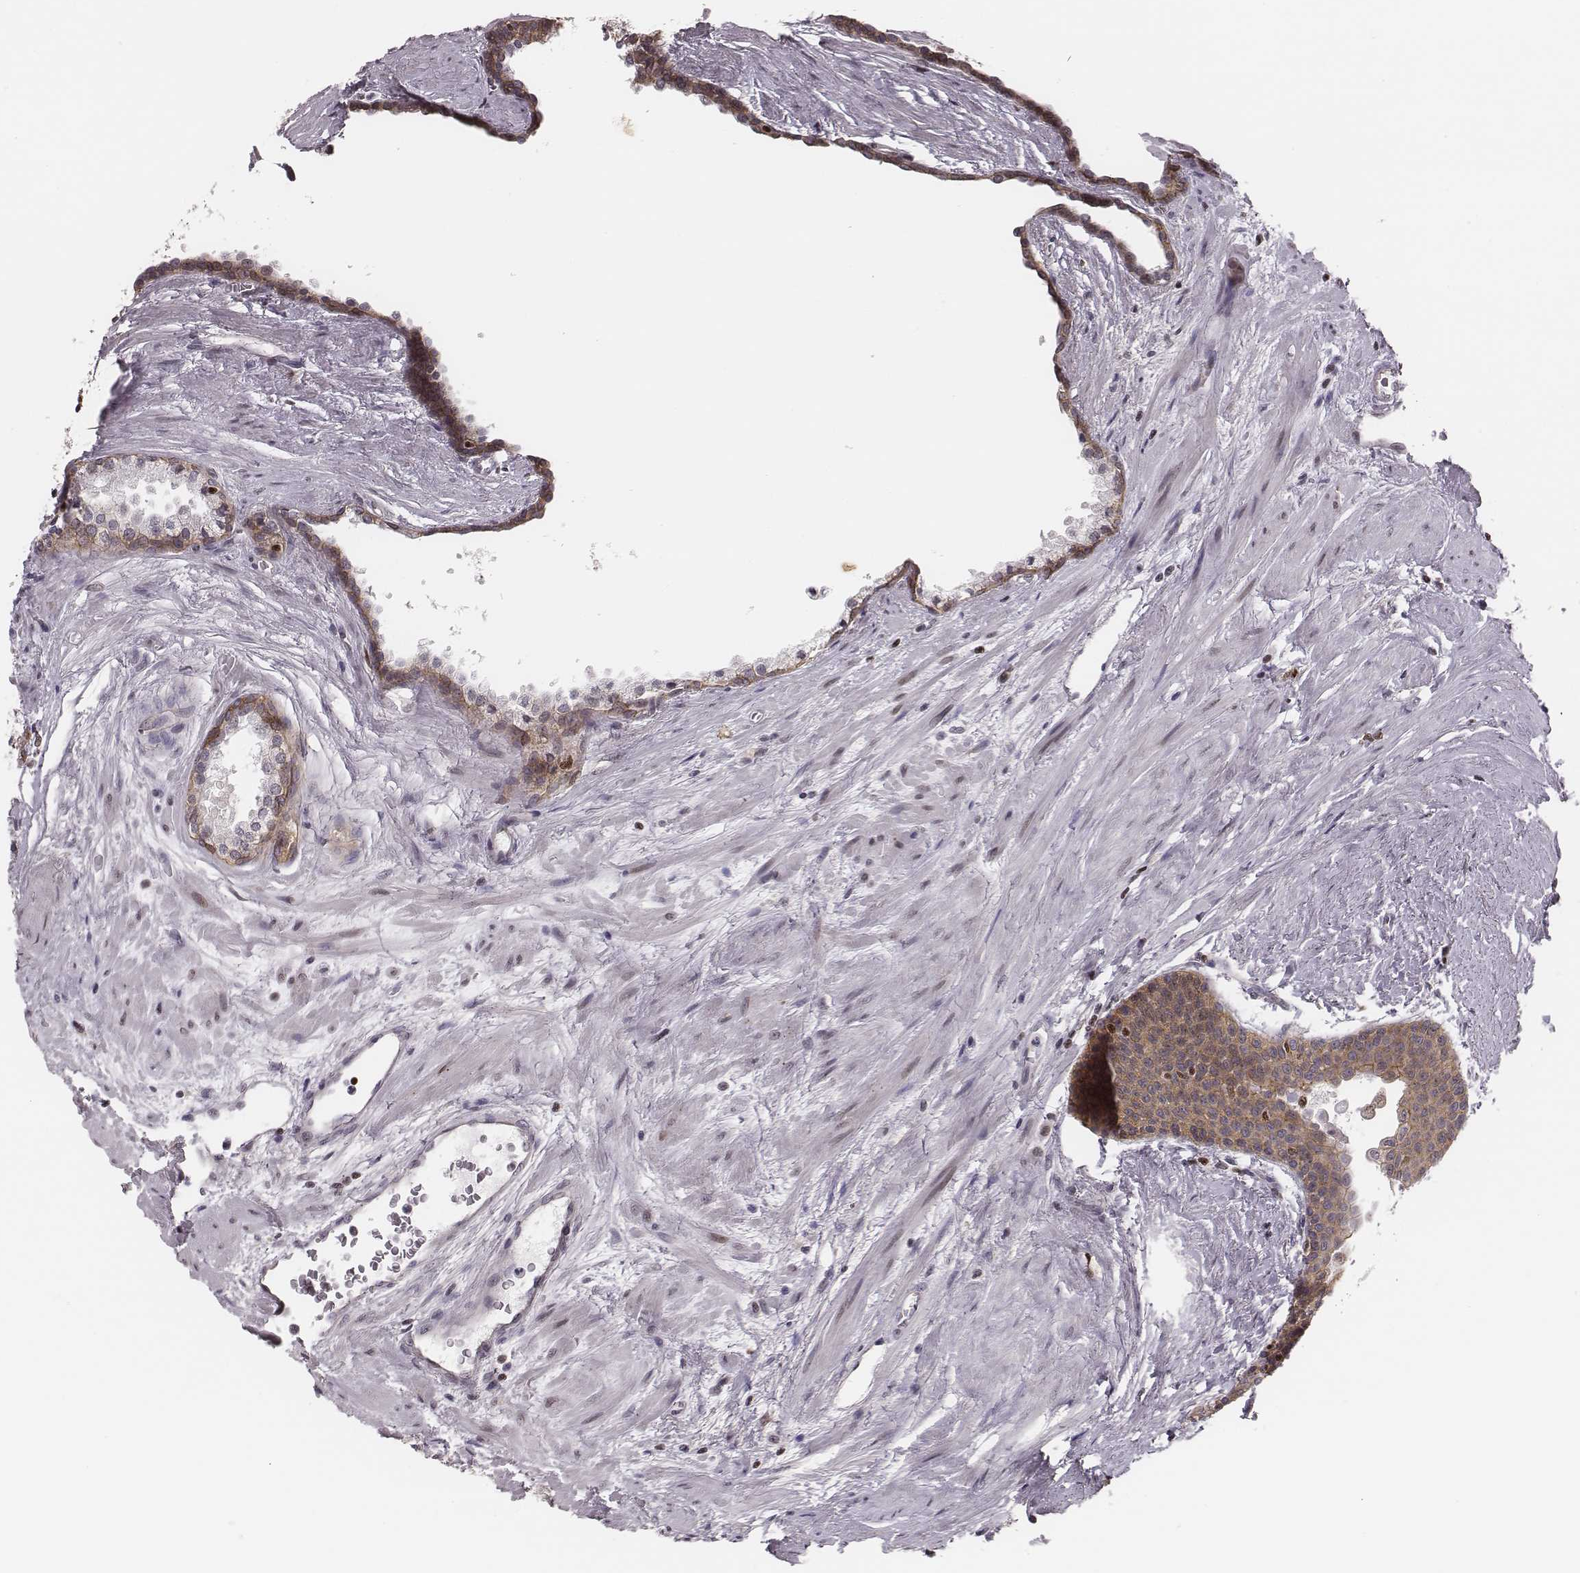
{"staining": {"intensity": "weak", "quantity": ">75%", "location": "cytoplasmic/membranous"}, "tissue": "prostate cancer", "cell_type": "Tumor cells", "image_type": "cancer", "snomed": [{"axis": "morphology", "description": "Adenocarcinoma, Low grade"}, {"axis": "topography", "description": "Prostate"}], "caption": "Tumor cells reveal weak cytoplasmic/membranous staining in about >75% of cells in prostate low-grade adenocarcinoma.", "gene": "WDR59", "patient": {"sex": "male", "age": 56}}